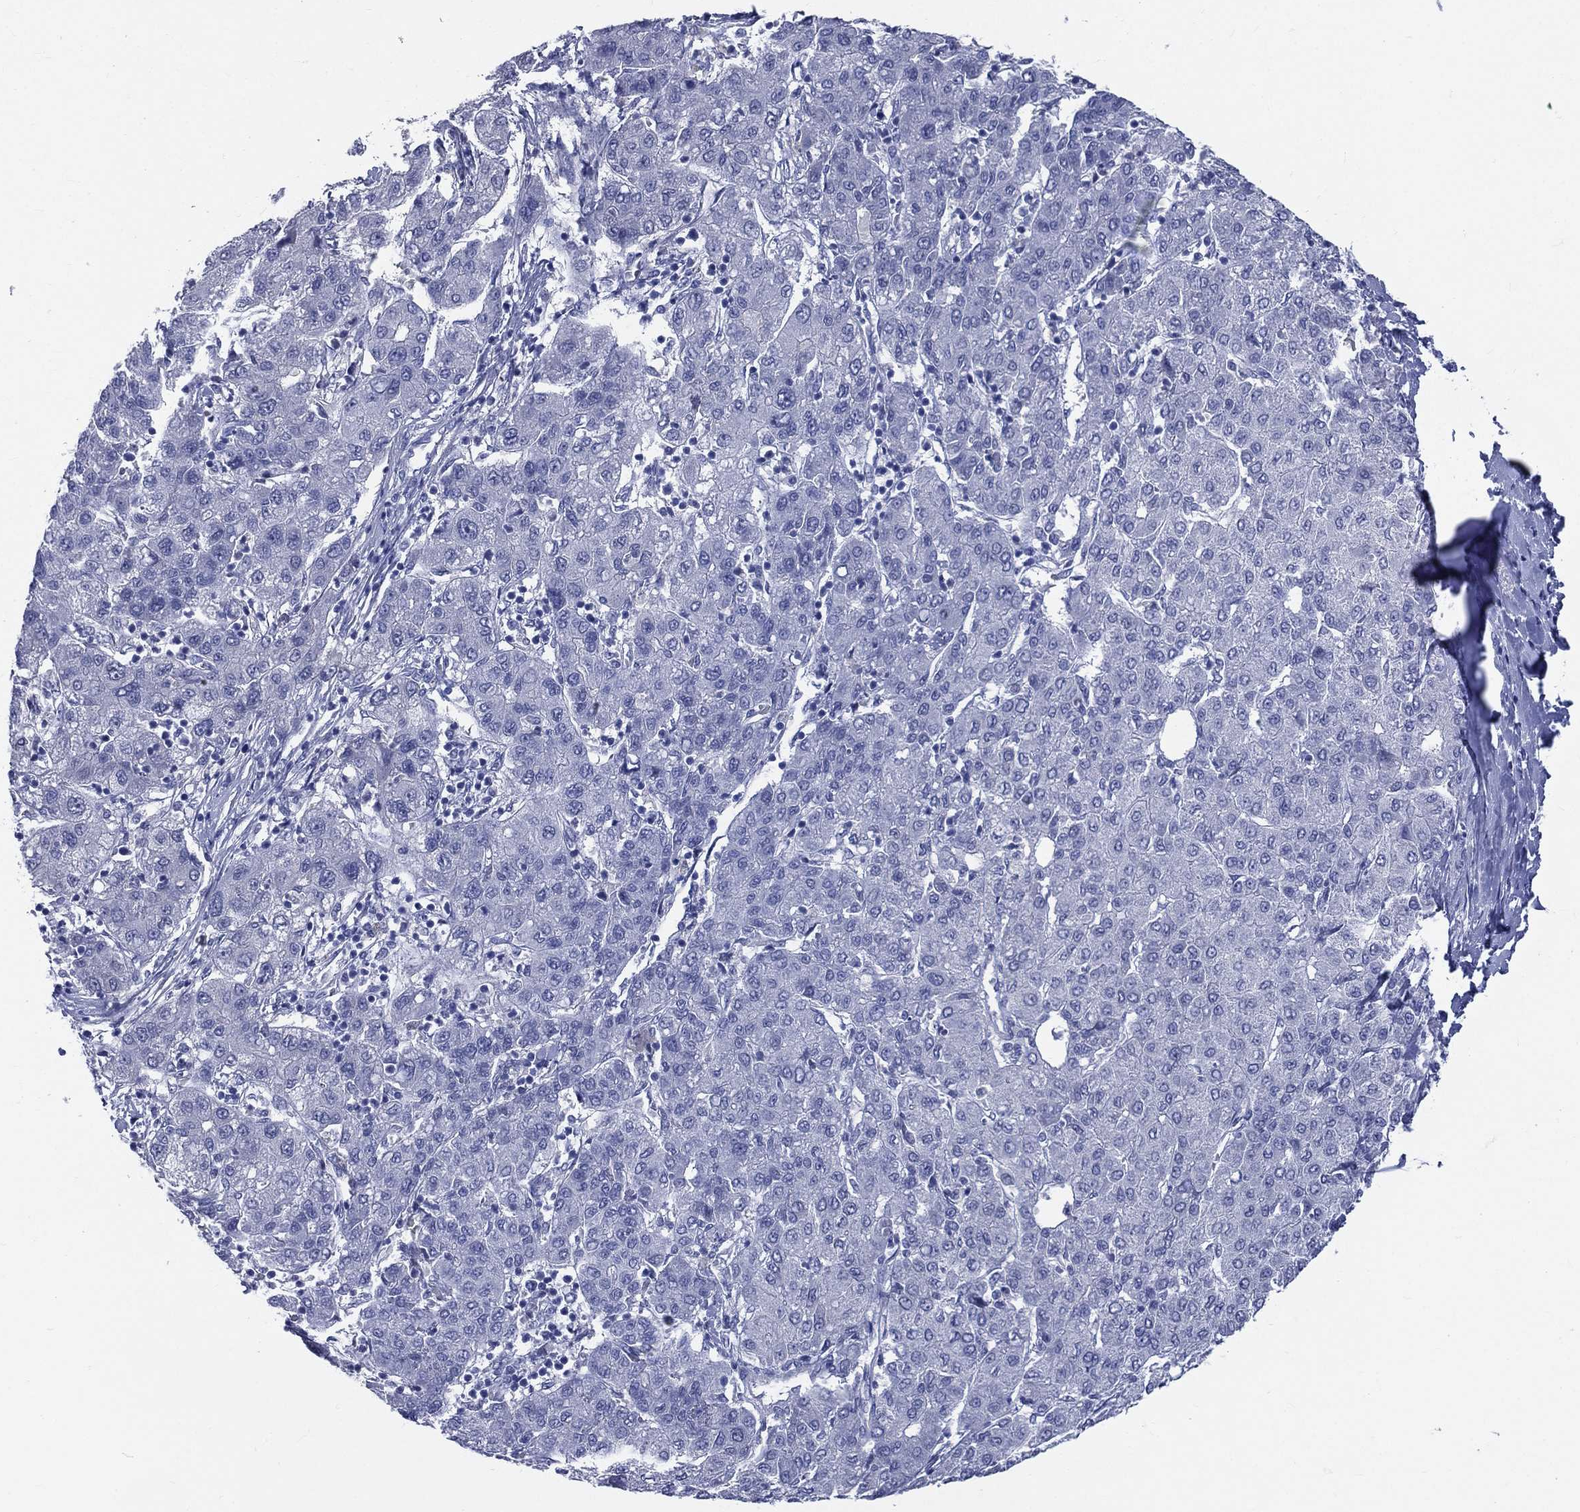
{"staining": {"intensity": "negative", "quantity": "none", "location": "none"}, "tissue": "liver cancer", "cell_type": "Tumor cells", "image_type": "cancer", "snomed": [{"axis": "morphology", "description": "Carcinoma, Hepatocellular, NOS"}, {"axis": "topography", "description": "Liver"}], "caption": "Immunohistochemical staining of liver cancer (hepatocellular carcinoma) exhibits no significant expression in tumor cells.", "gene": "AKAP3", "patient": {"sex": "male", "age": 65}}